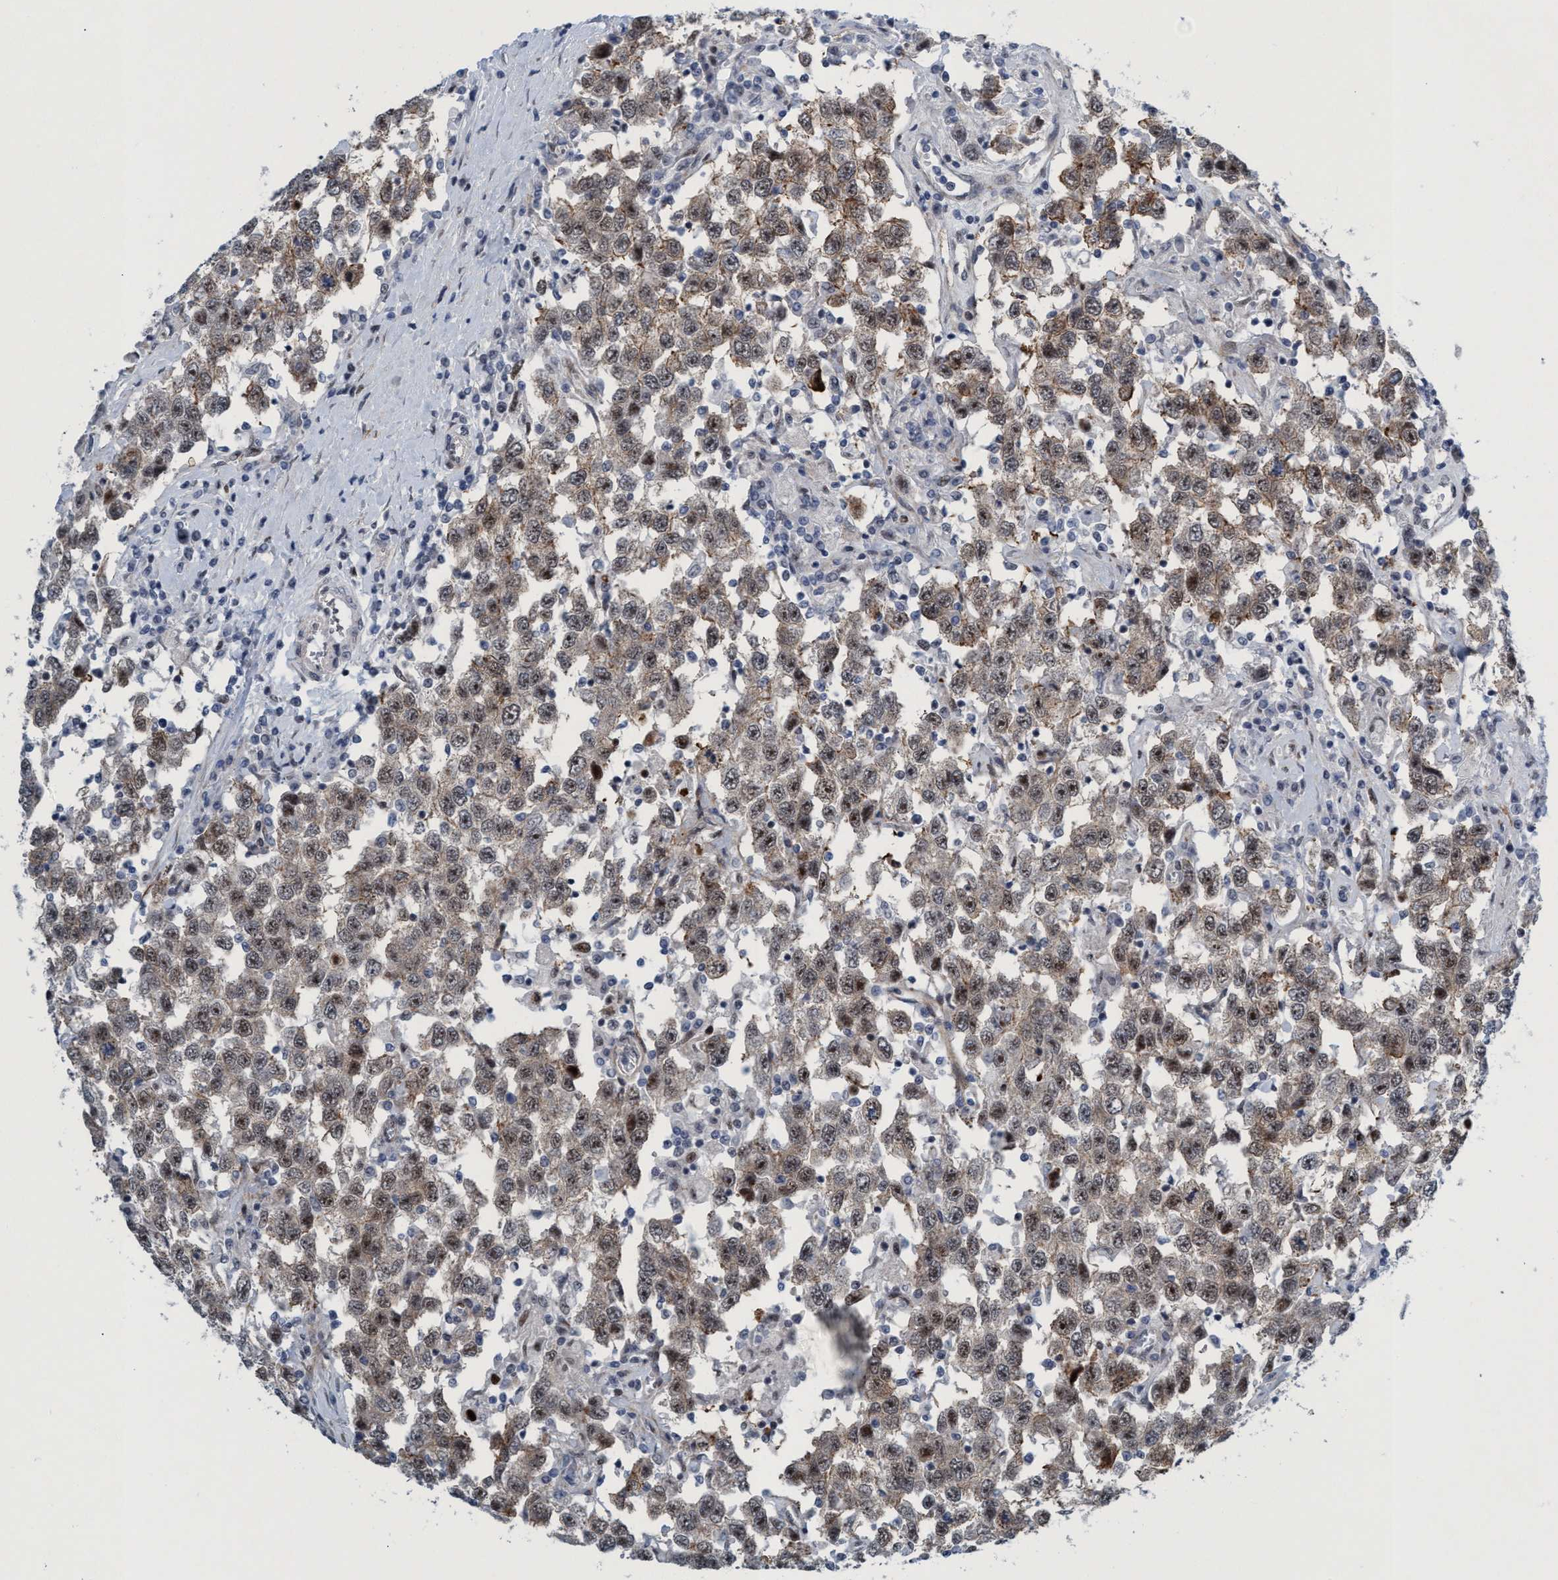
{"staining": {"intensity": "weak", "quantity": ">75%", "location": "nuclear"}, "tissue": "testis cancer", "cell_type": "Tumor cells", "image_type": "cancer", "snomed": [{"axis": "morphology", "description": "Seminoma, NOS"}, {"axis": "topography", "description": "Testis"}], "caption": "DAB (3,3'-diaminobenzidine) immunohistochemical staining of testis cancer (seminoma) shows weak nuclear protein positivity in approximately >75% of tumor cells.", "gene": "CWC27", "patient": {"sex": "male", "age": 41}}